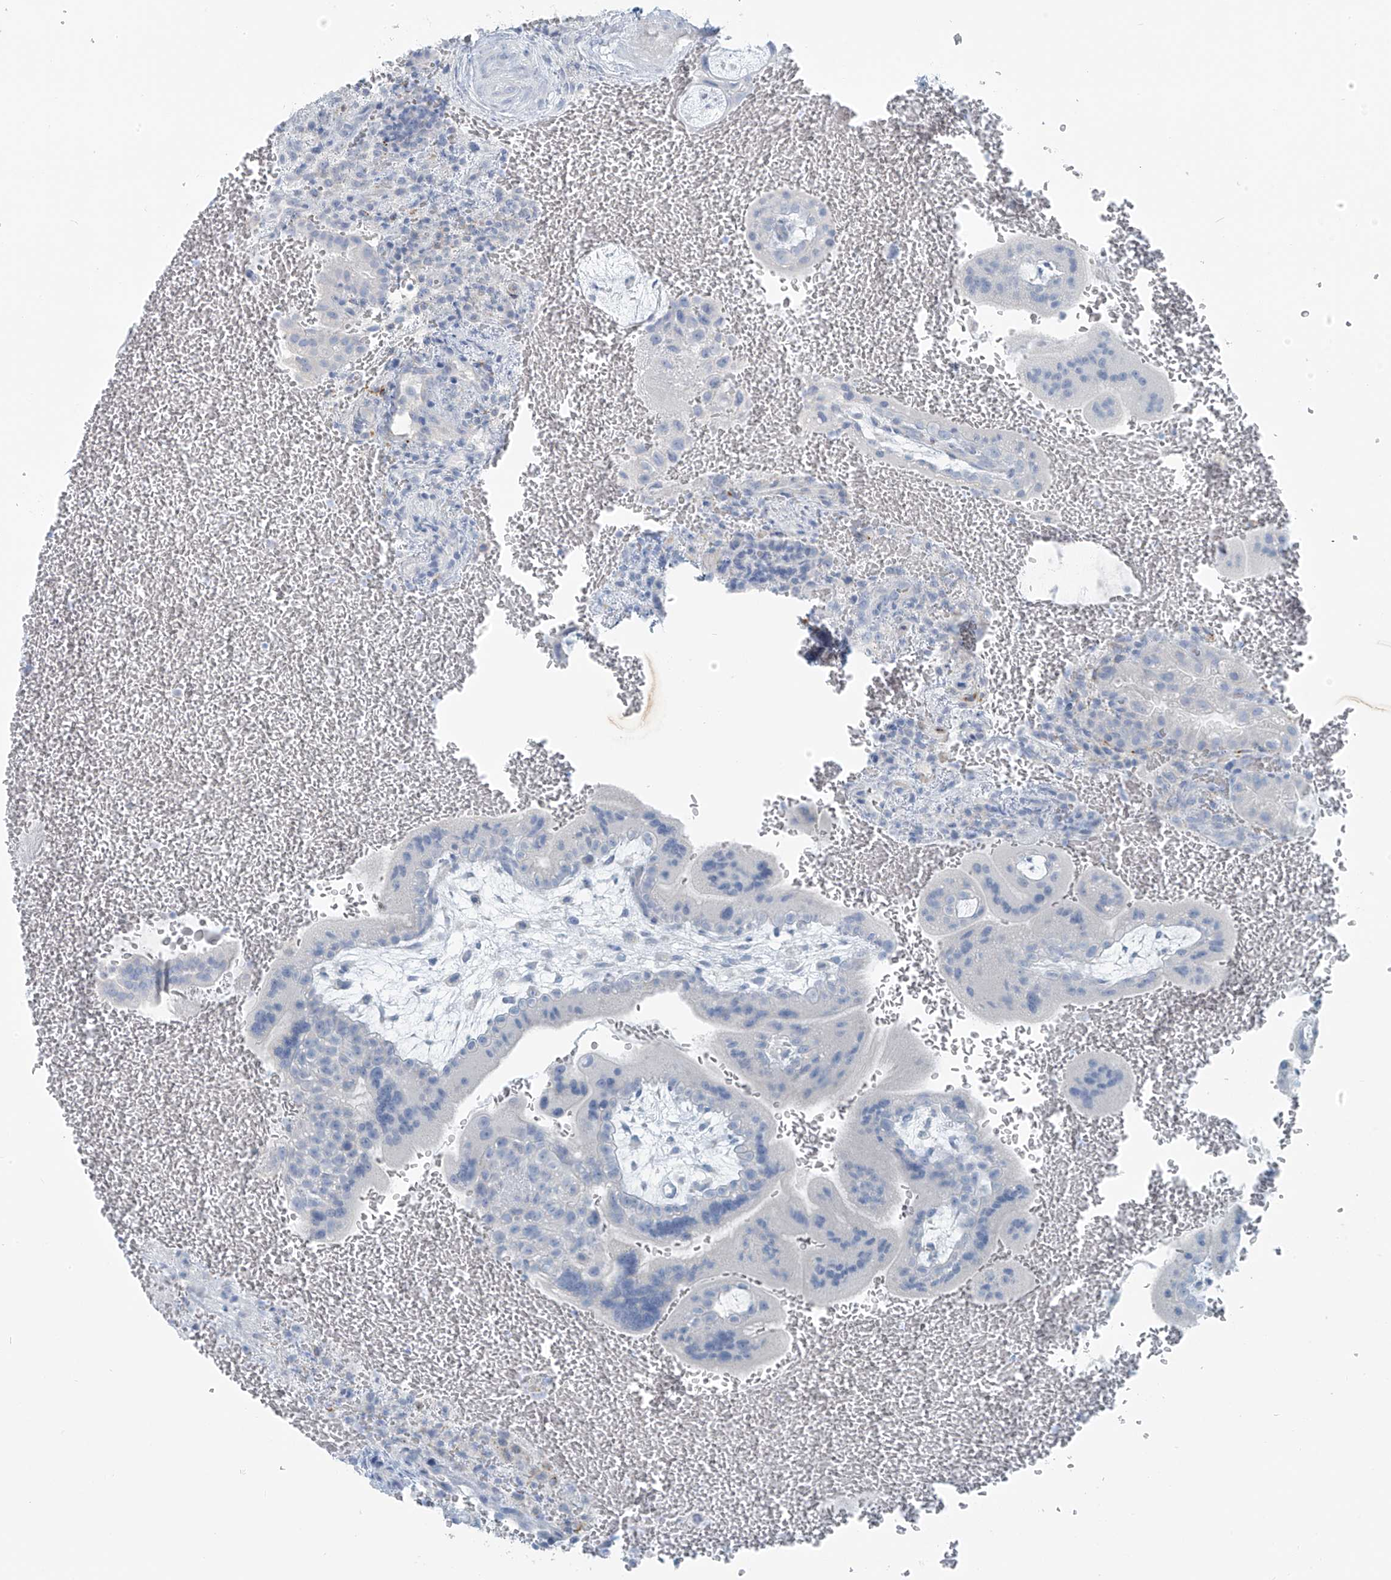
{"staining": {"intensity": "negative", "quantity": "none", "location": "none"}, "tissue": "placenta", "cell_type": "Trophoblastic cells", "image_type": "normal", "snomed": [{"axis": "morphology", "description": "Normal tissue, NOS"}, {"axis": "topography", "description": "Placenta"}], "caption": "Histopathology image shows no protein staining in trophoblastic cells of normal placenta. Brightfield microscopy of immunohistochemistry (IHC) stained with DAB (brown) and hematoxylin (blue), captured at high magnification.", "gene": "SLC25A43", "patient": {"sex": "female", "age": 35}}